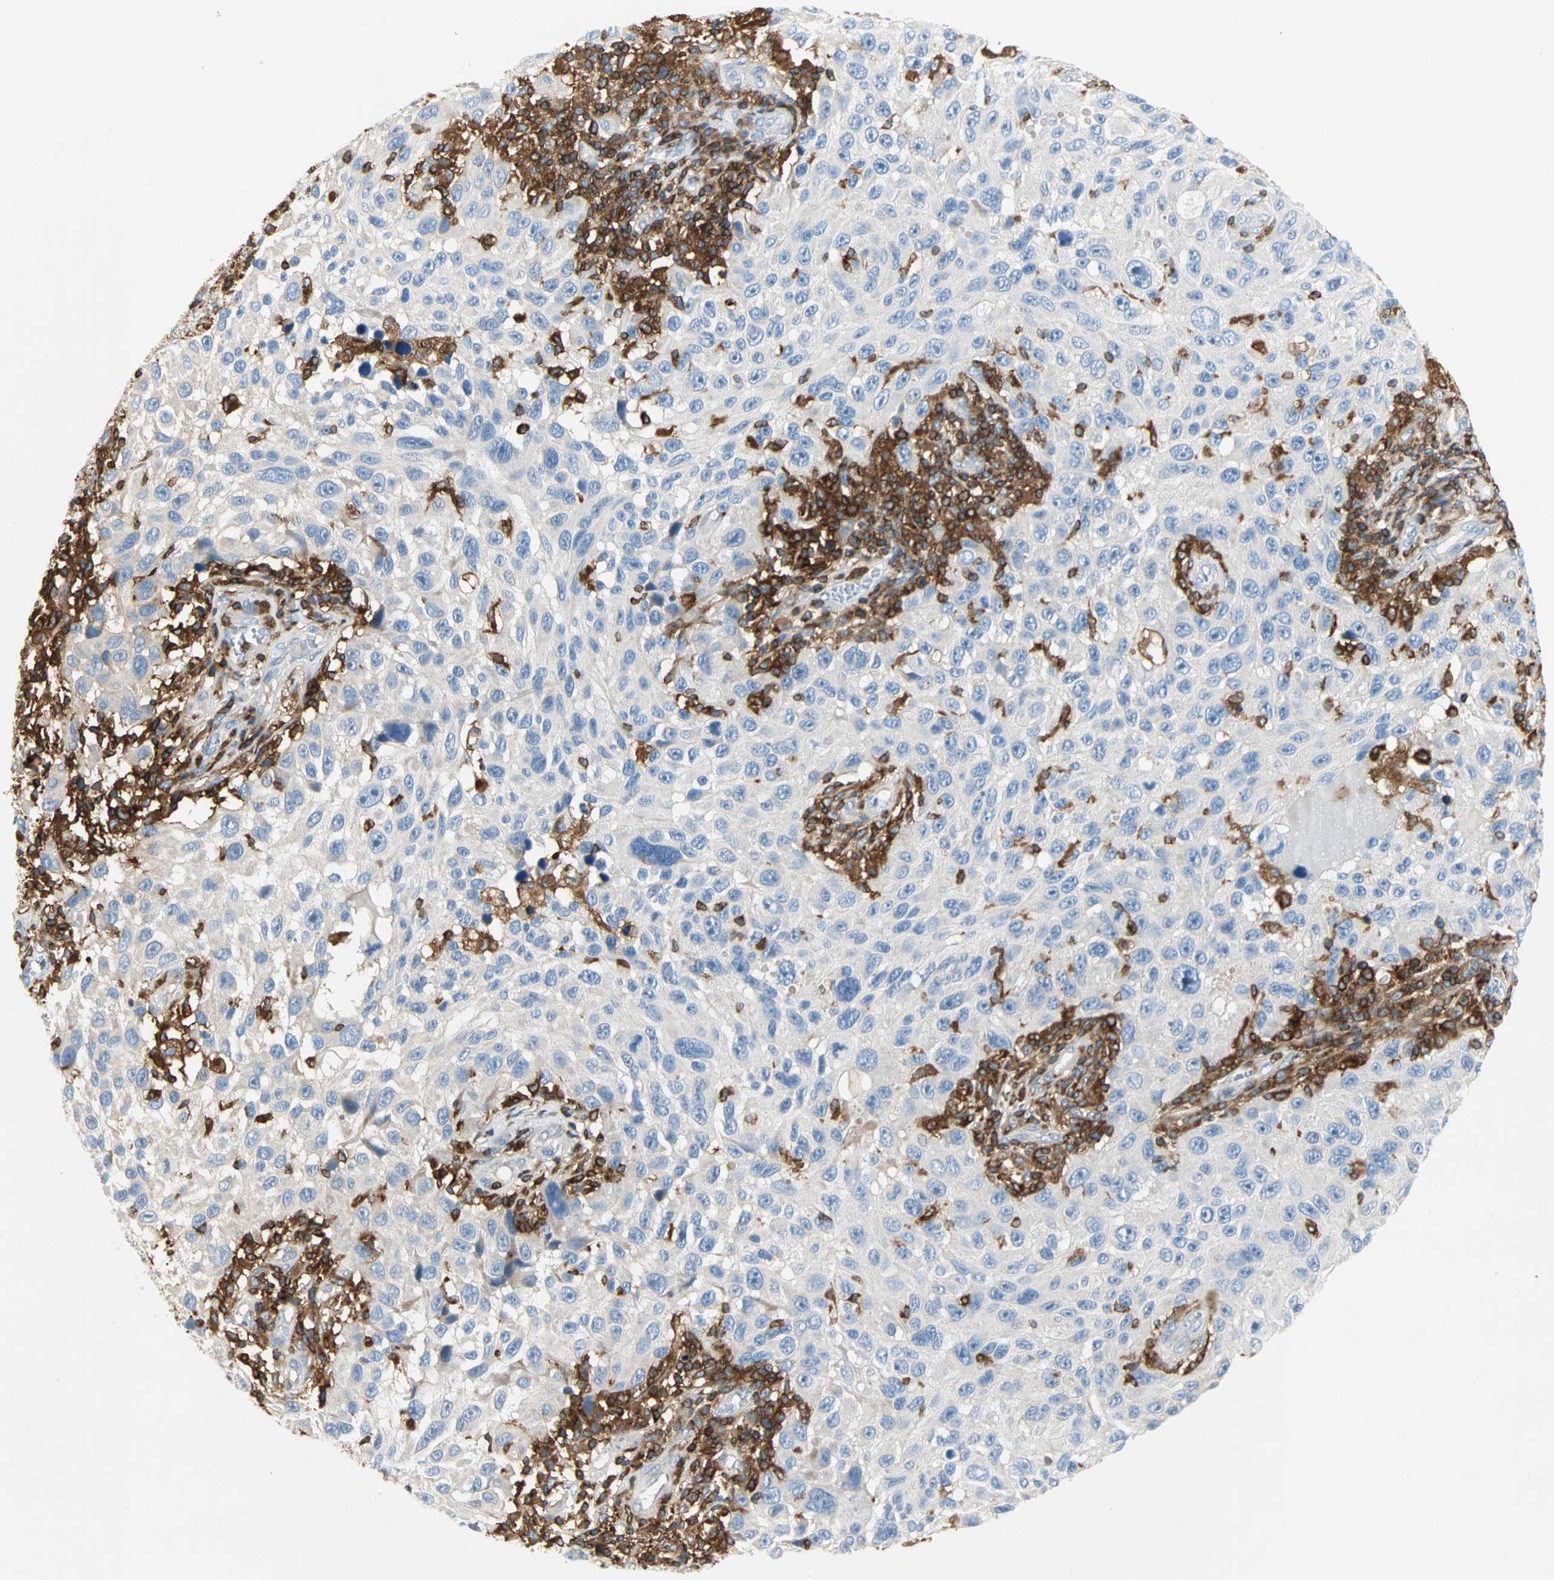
{"staining": {"intensity": "negative", "quantity": "none", "location": "none"}, "tissue": "melanoma", "cell_type": "Tumor cells", "image_type": "cancer", "snomed": [{"axis": "morphology", "description": "Malignant melanoma, NOS"}, {"axis": "topography", "description": "Skin"}], "caption": "A high-resolution micrograph shows immunohistochemistry (IHC) staining of melanoma, which reveals no significant expression in tumor cells. (DAB immunohistochemistry with hematoxylin counter stain).", "gene": "FMNL1", "patient": {"sex": "male", "age": 53}}